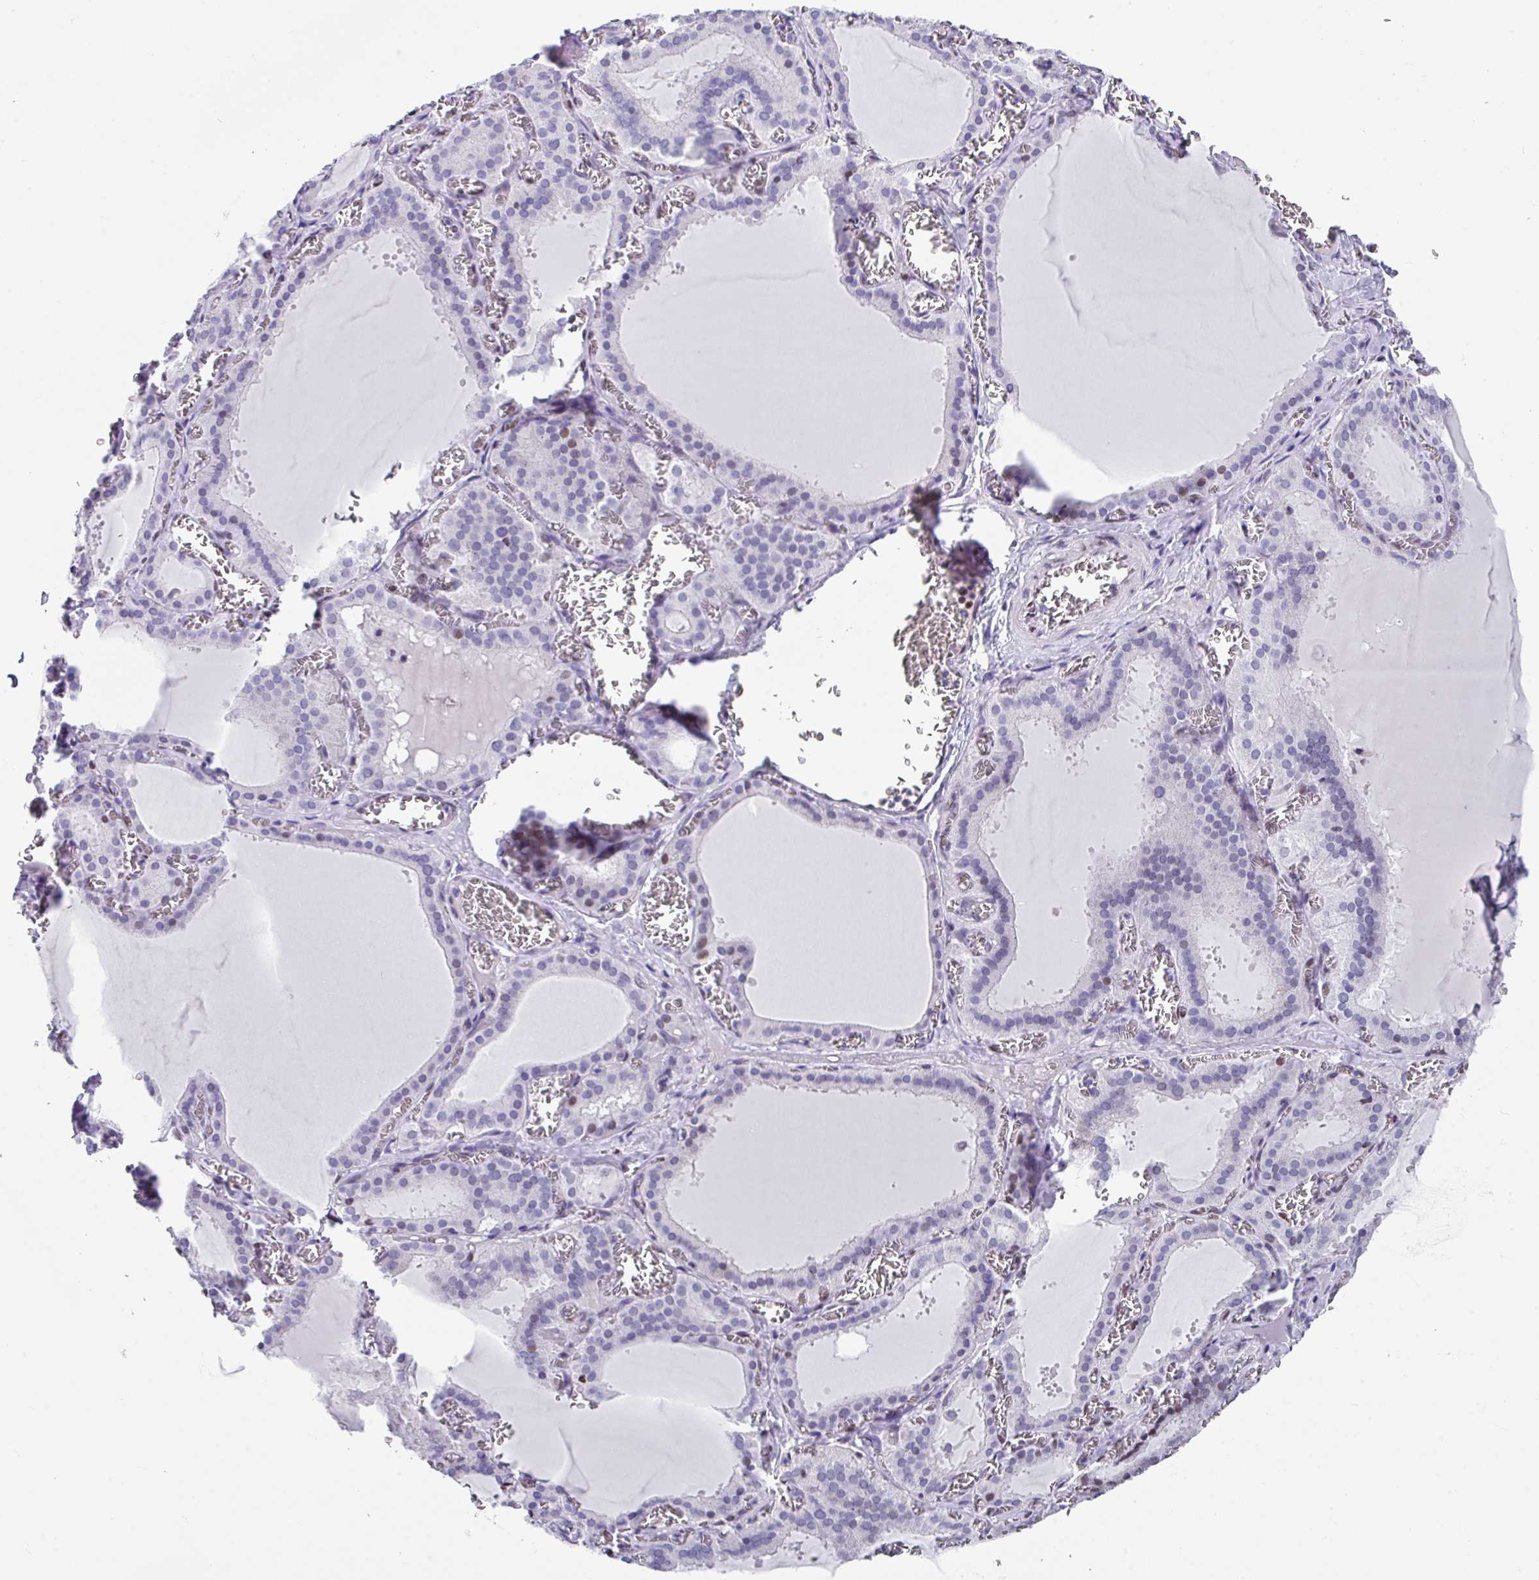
{"staining": {"intensity": "moderate", "quantity": "25%-75%", "location": "nuclear"}, "tissue": "thyroid gland", "cell_type": "Glandular cells", "image_type": "normal", "snomed": [{"axis": "morphology", "description": "Normal tissue, NOS"}, {"axis": "topography", "description": "Thyroid gland"}], "caption": "Protein expression analysis of unremarkable thyroid gland reveals moderate nuclear staining in approximately 25%-75% of glandular cells. (Brightfield microscopy of DAB IHC at high magnification).", "gene": "TCF3", "patient": {"sex": "female", "age": 30}}